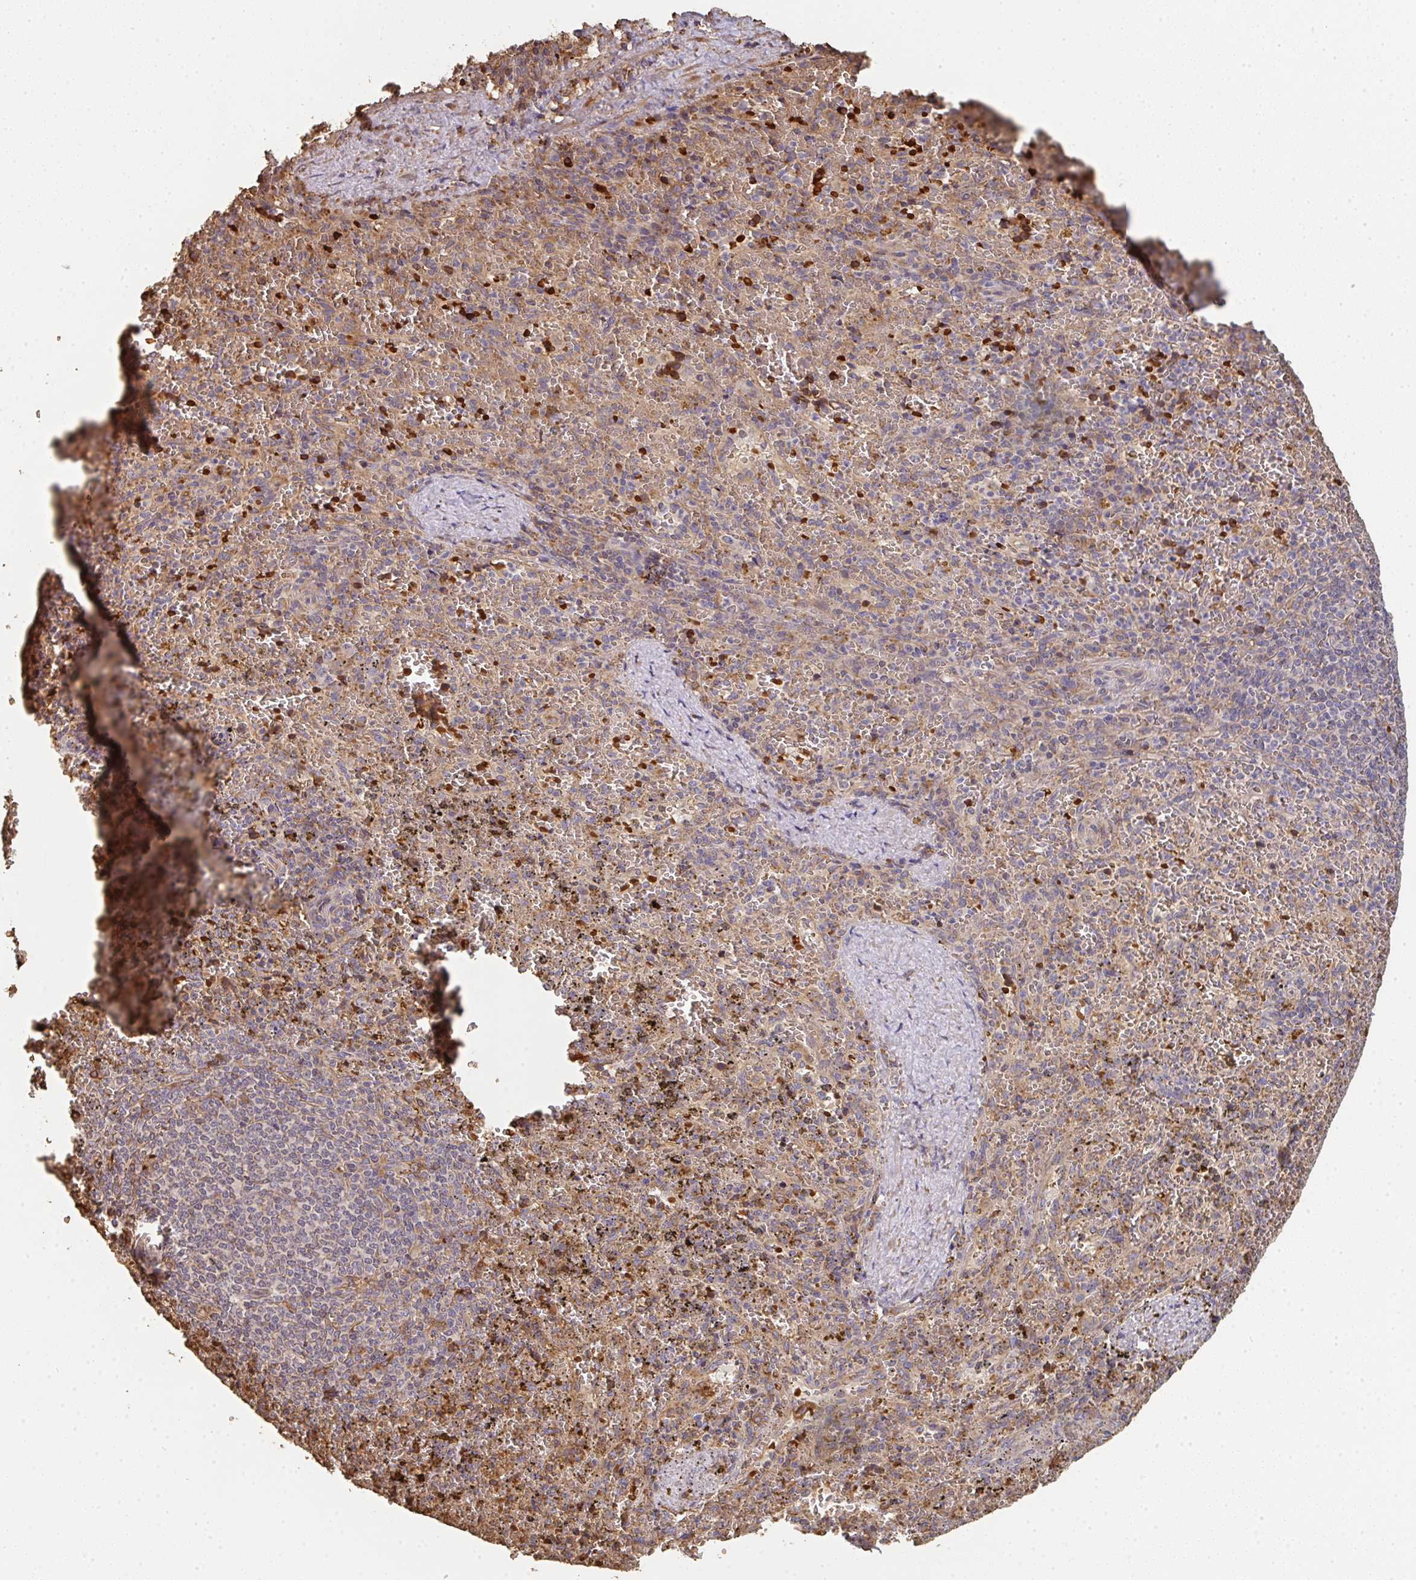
{"staining": {"intensity": "moderate", "quantity": ">75%", "location": "cytoplasmic/membranous"}, "tissue": "spleen", "cell_type": "Cells in red pulp", "image_type": "normal", "snomed": [{"axis": "morphology", "description": "Normal tissue, NOS"}, {"axis": "topography", "description": "Spleen"}], "caption": "Moderate cytoplasmic/membranous expression for a protein is identified in about >75% of cells in red pulp of unremarkable spleen using IHC.", "gene": "POLG", "patient": {"sex": "female", "age": 50}}